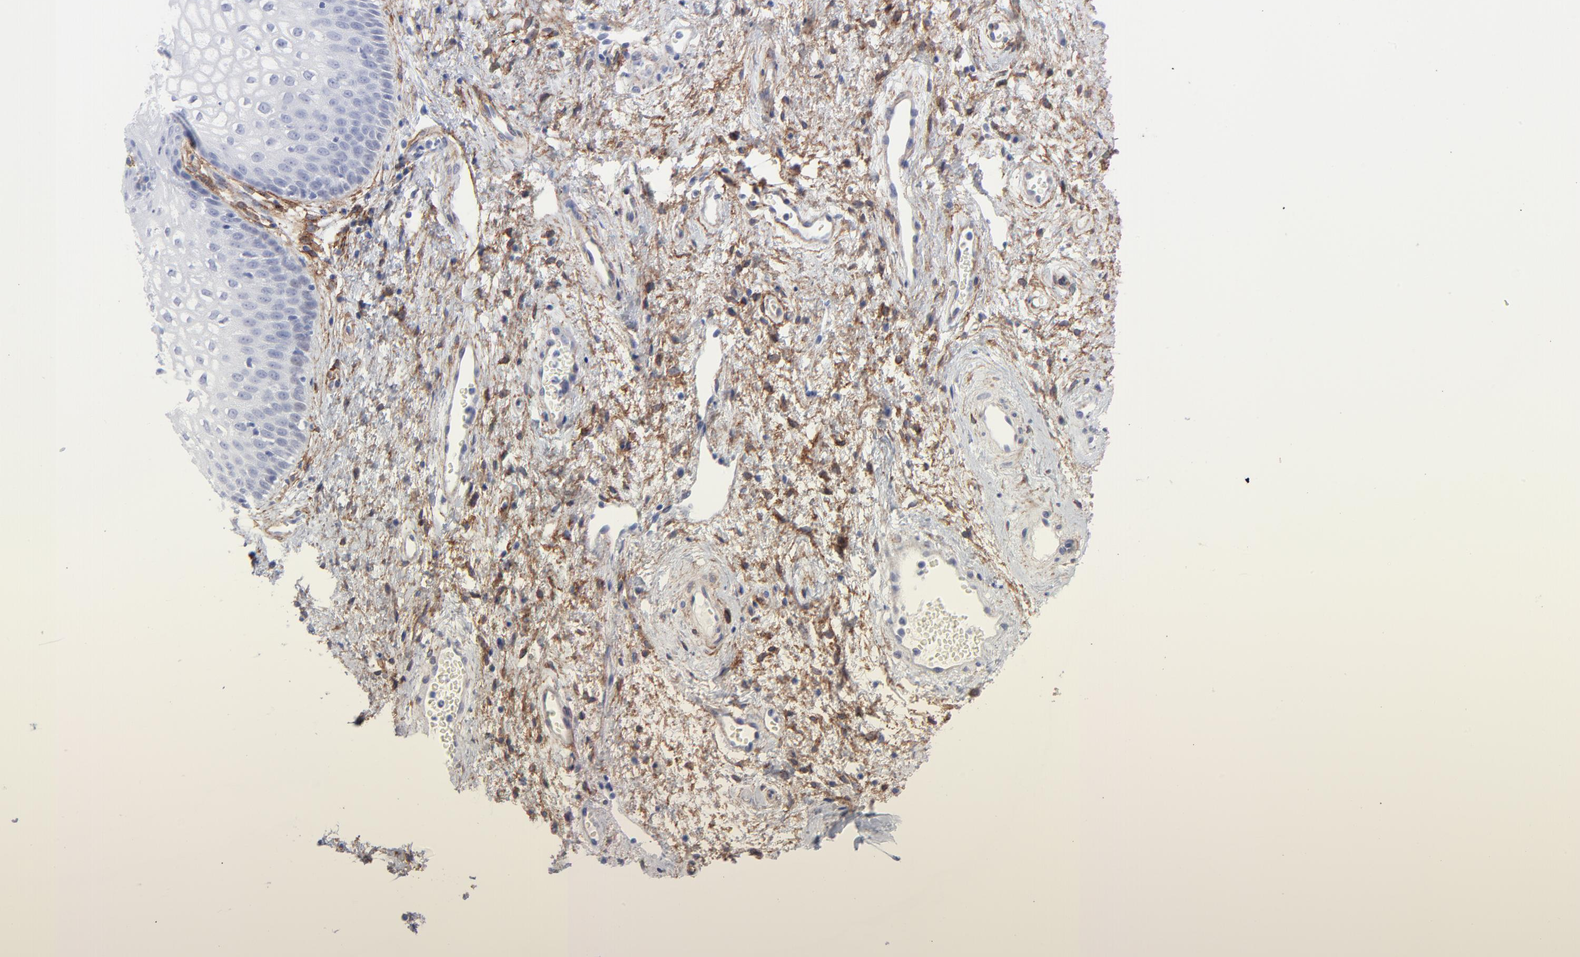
{"staining": {"intensity": "negative", "quantity": "none", "location": "none"}, "tissue": "vagina", "cell_type": "Squamous epithelial cells", "image_type": "normal", "snomed": [{"axis": "morphology", "description": "Normal tissue, NOS"}, {"axis": "topography", "description": "Vagina"}], "caption": "Immunohistochemical staining of normal human vagina demonstrates no significant expression in squamous epithelial cells.", "gene": "PDGFRB", "patient": {"sex": "female", "age": 34}}